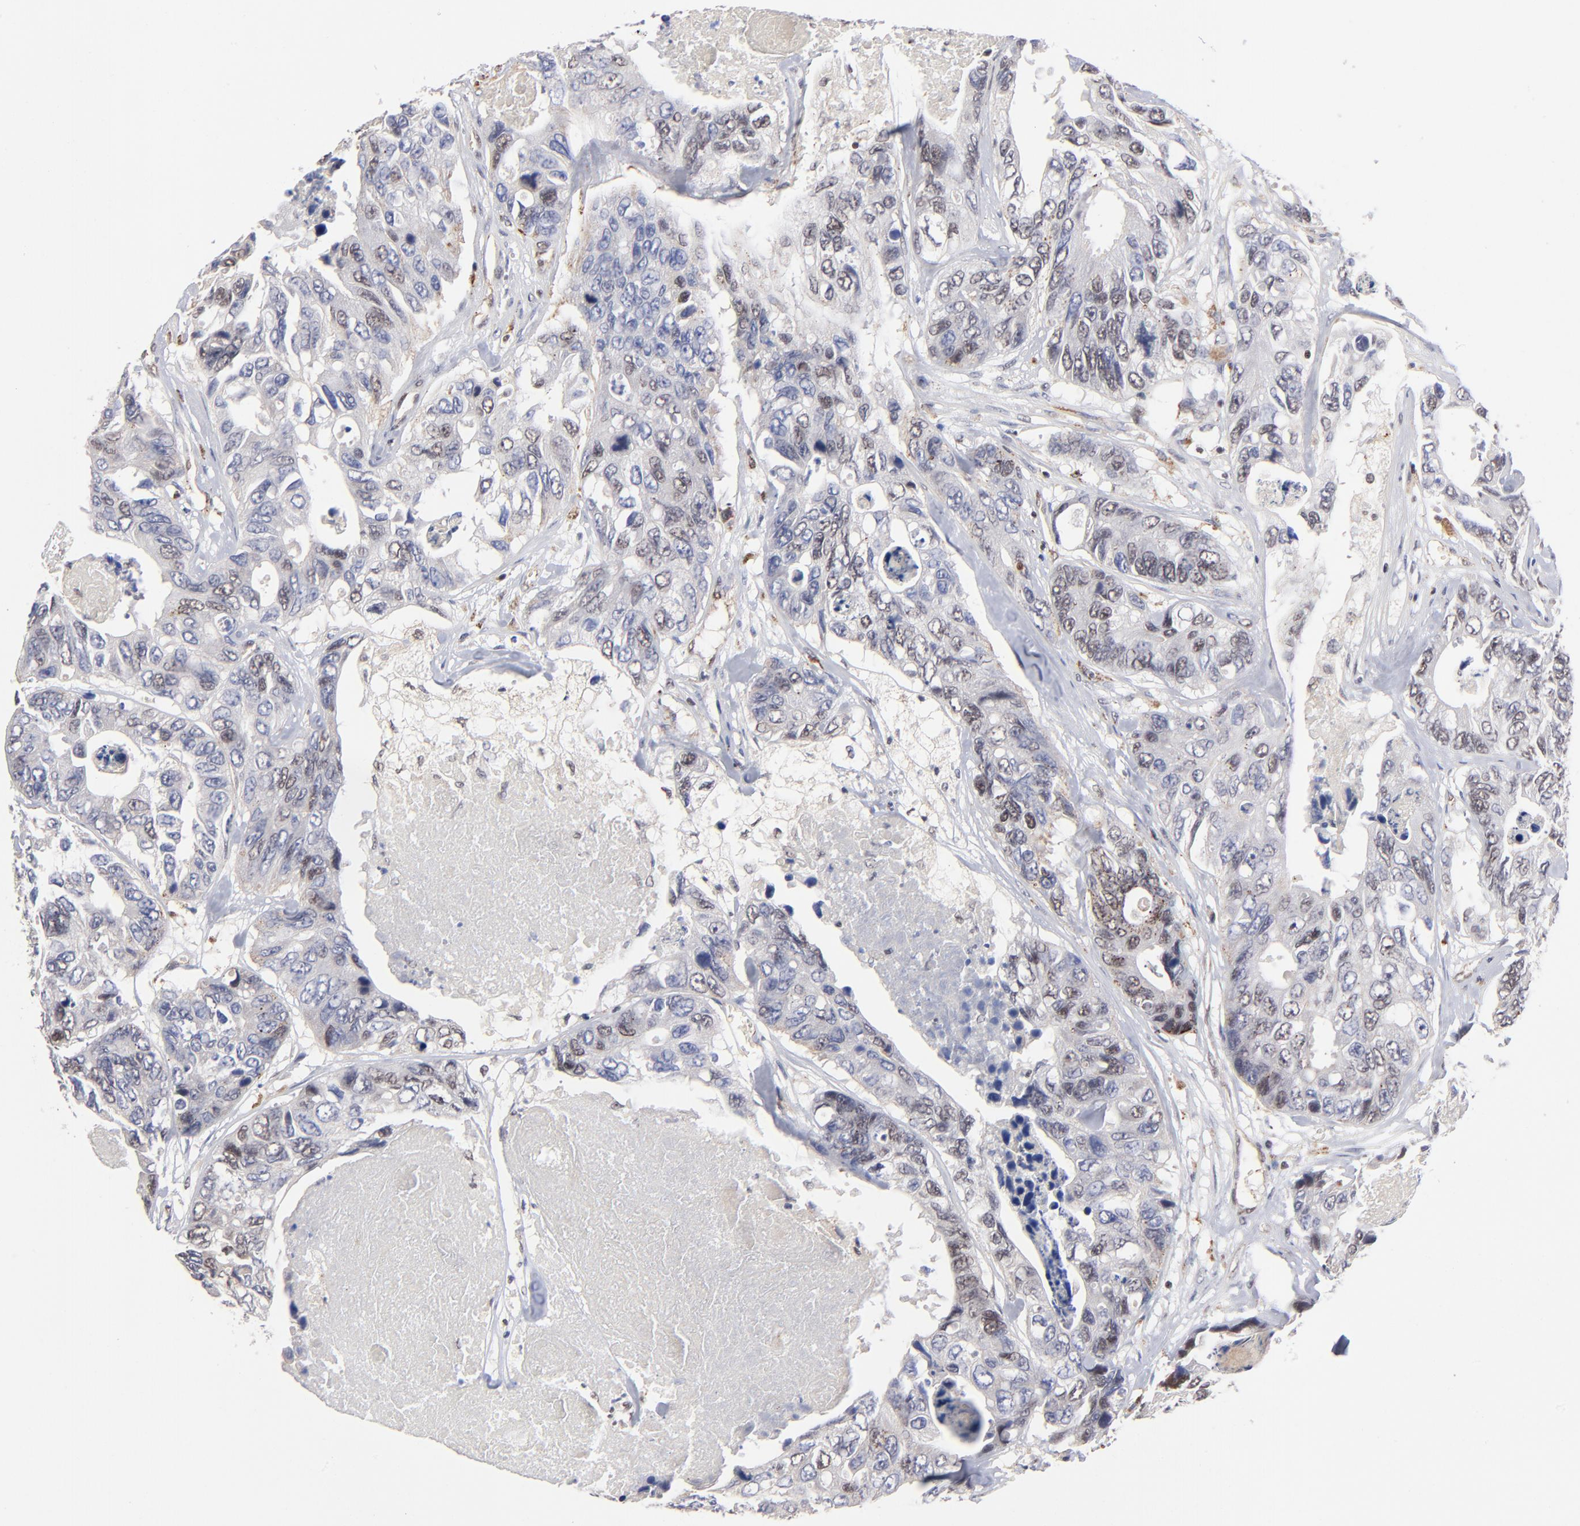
{"staining": {"intensity": "weak", "quantity": "25%-75%", "location": "nuclear"}, "tissue": "colorectal cancer", "cell_type": "Tumor cells", "image_type": "cancer", "snomed": [{"axis": "morphology", "description": "Adenocarcinoma, NOS"}, {"axis": "topography", "description": "Colon"}], "caption": "Colorectal cancer was stained to show a protein in brown. There is low levels of weak nuclear positivity in approximately 25%-75% of tumor cells.", "gene": "GABPA", "patient": {"sex": "female", "age": 86}}